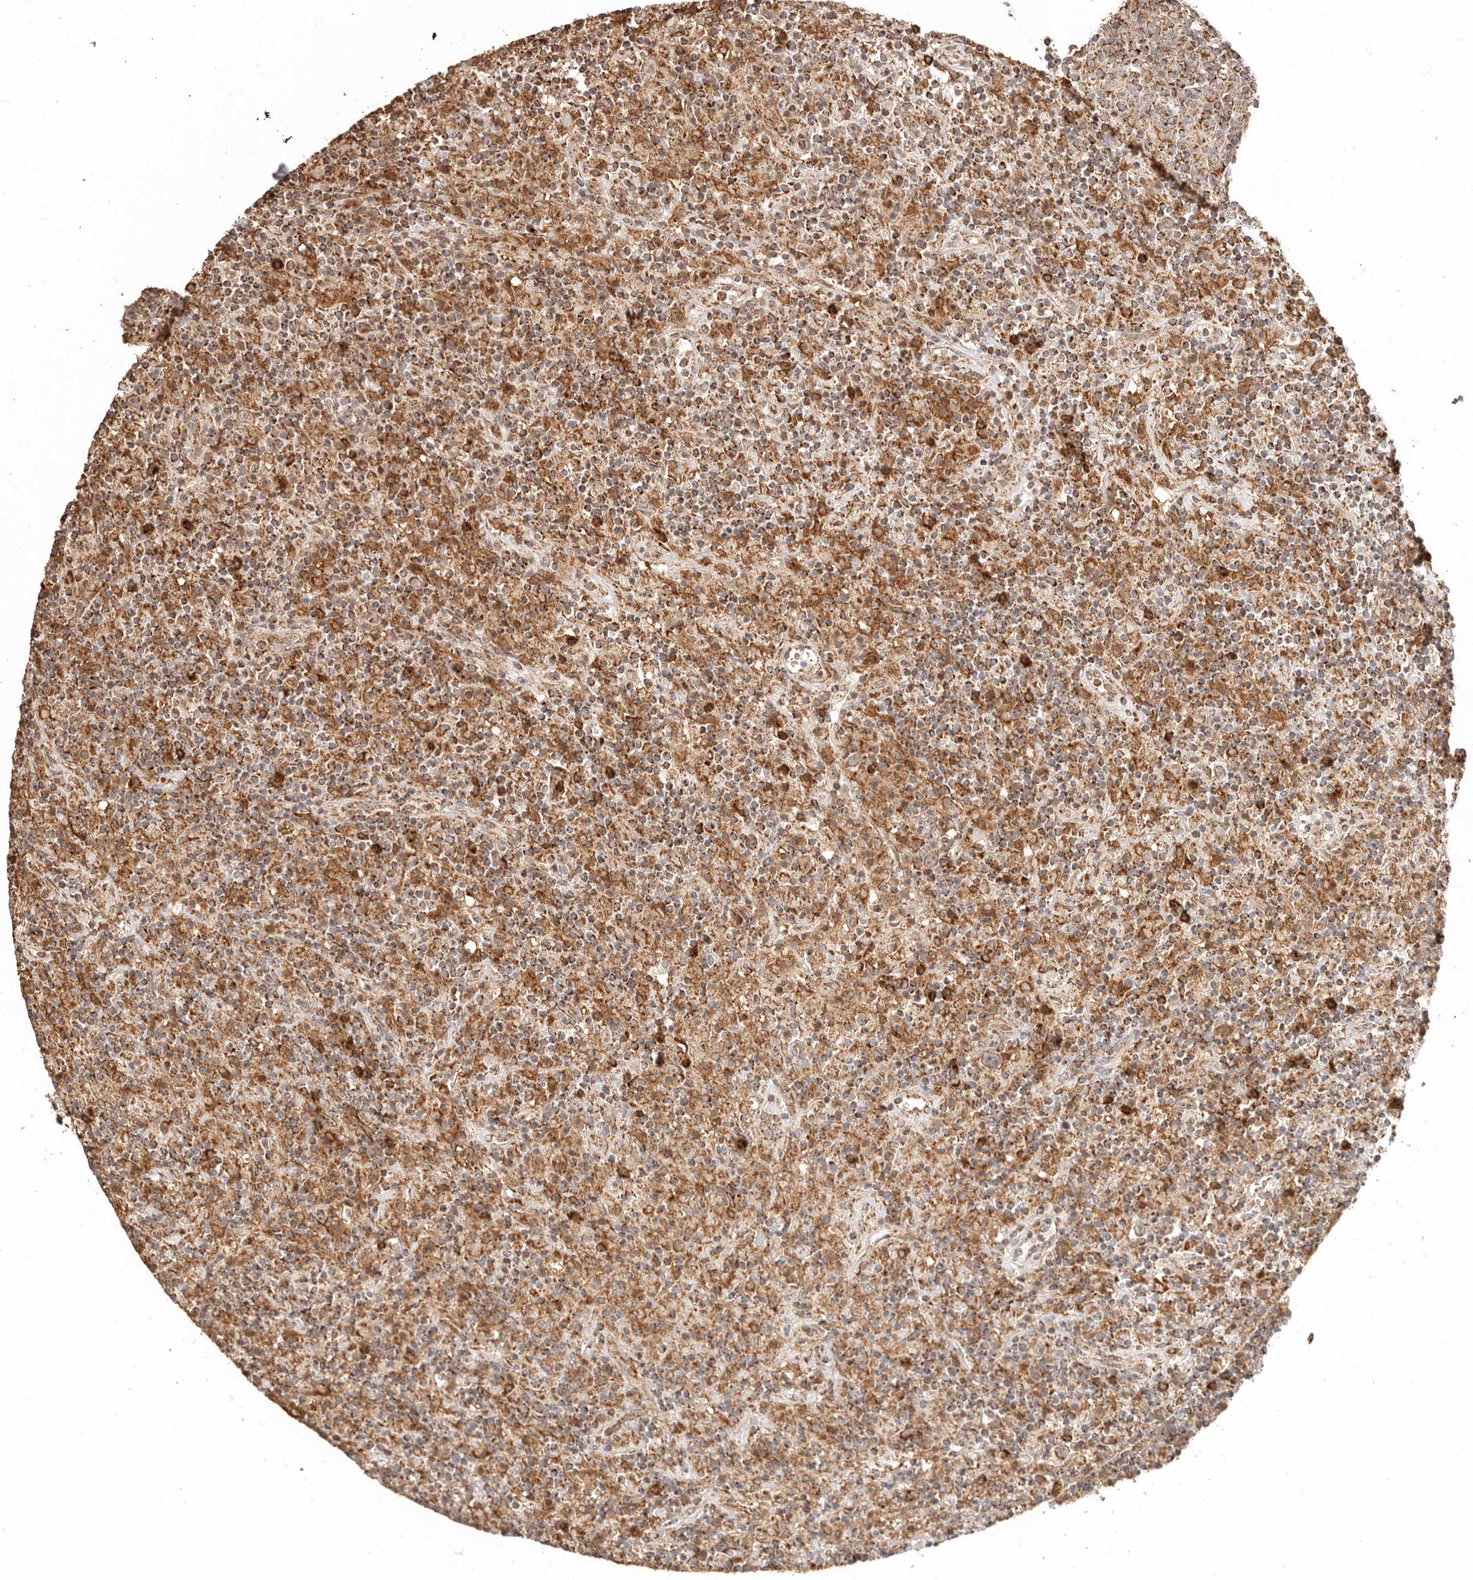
{"staining": {"intensity": "moderate", "quantity": ">75%", "location": "cytoplasmic/membranous"}, "tissue": "lymphoma", "cell_type": "Tumor cells", "image_type": "cancer", "snomed": [{"axis": "morphology", "description": "Hodgkin's disease, NOS"}, {"axis": "topography", "description": "Lymph node"}], "caption": "IHC (DAB (3,3'-diaminobenzidine)) staining of lymphoma demonstrates moderate cytoplasmic/membranous protein staining in approximately >75% of tumor cells.", "gene": "NDUFB11", "patient": {"sex": "male", "age": 70}}